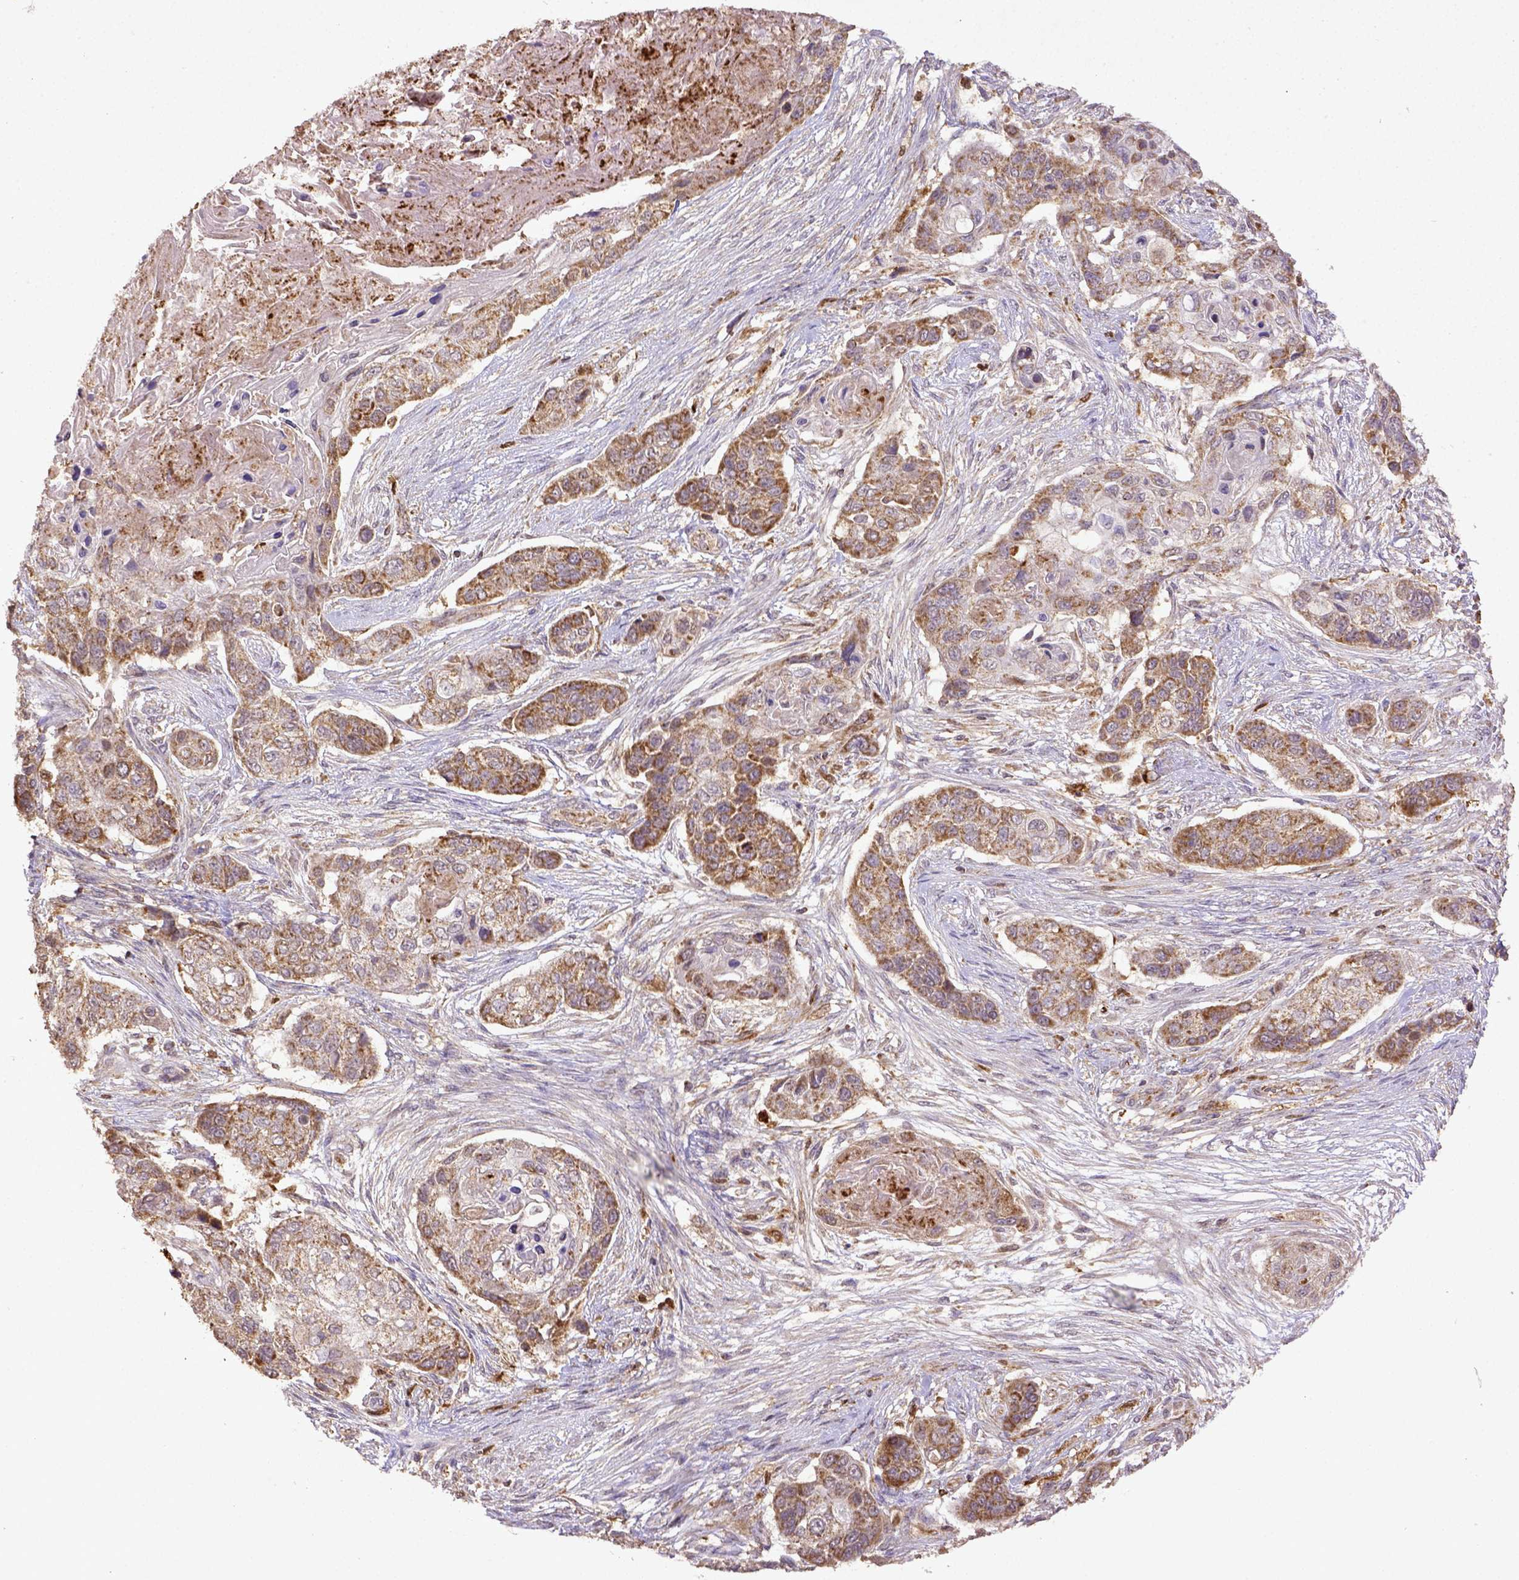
{"staining": {"intensity": "moderate", "quantity": ">75%", "location": "cytoplasmic/membranous"}, "tissue": "lung cancer", "cell_type": "Tumor cells", "image_type": "cancer", "snomed": [{"axis": "morphology", "description": "Squamous cell carcinoma, NOS"}, {"axis": "topography", "description": "Lung"}], "caption": "Protein analysis of lung cancer (squamous cell carcinoma) tissue reveals moderate cytoplasmic/membranous positivity in approximately >75% of tumor cells.", "gene": "MT-CO1", "patient": {"sex": "male", "age": 69}}